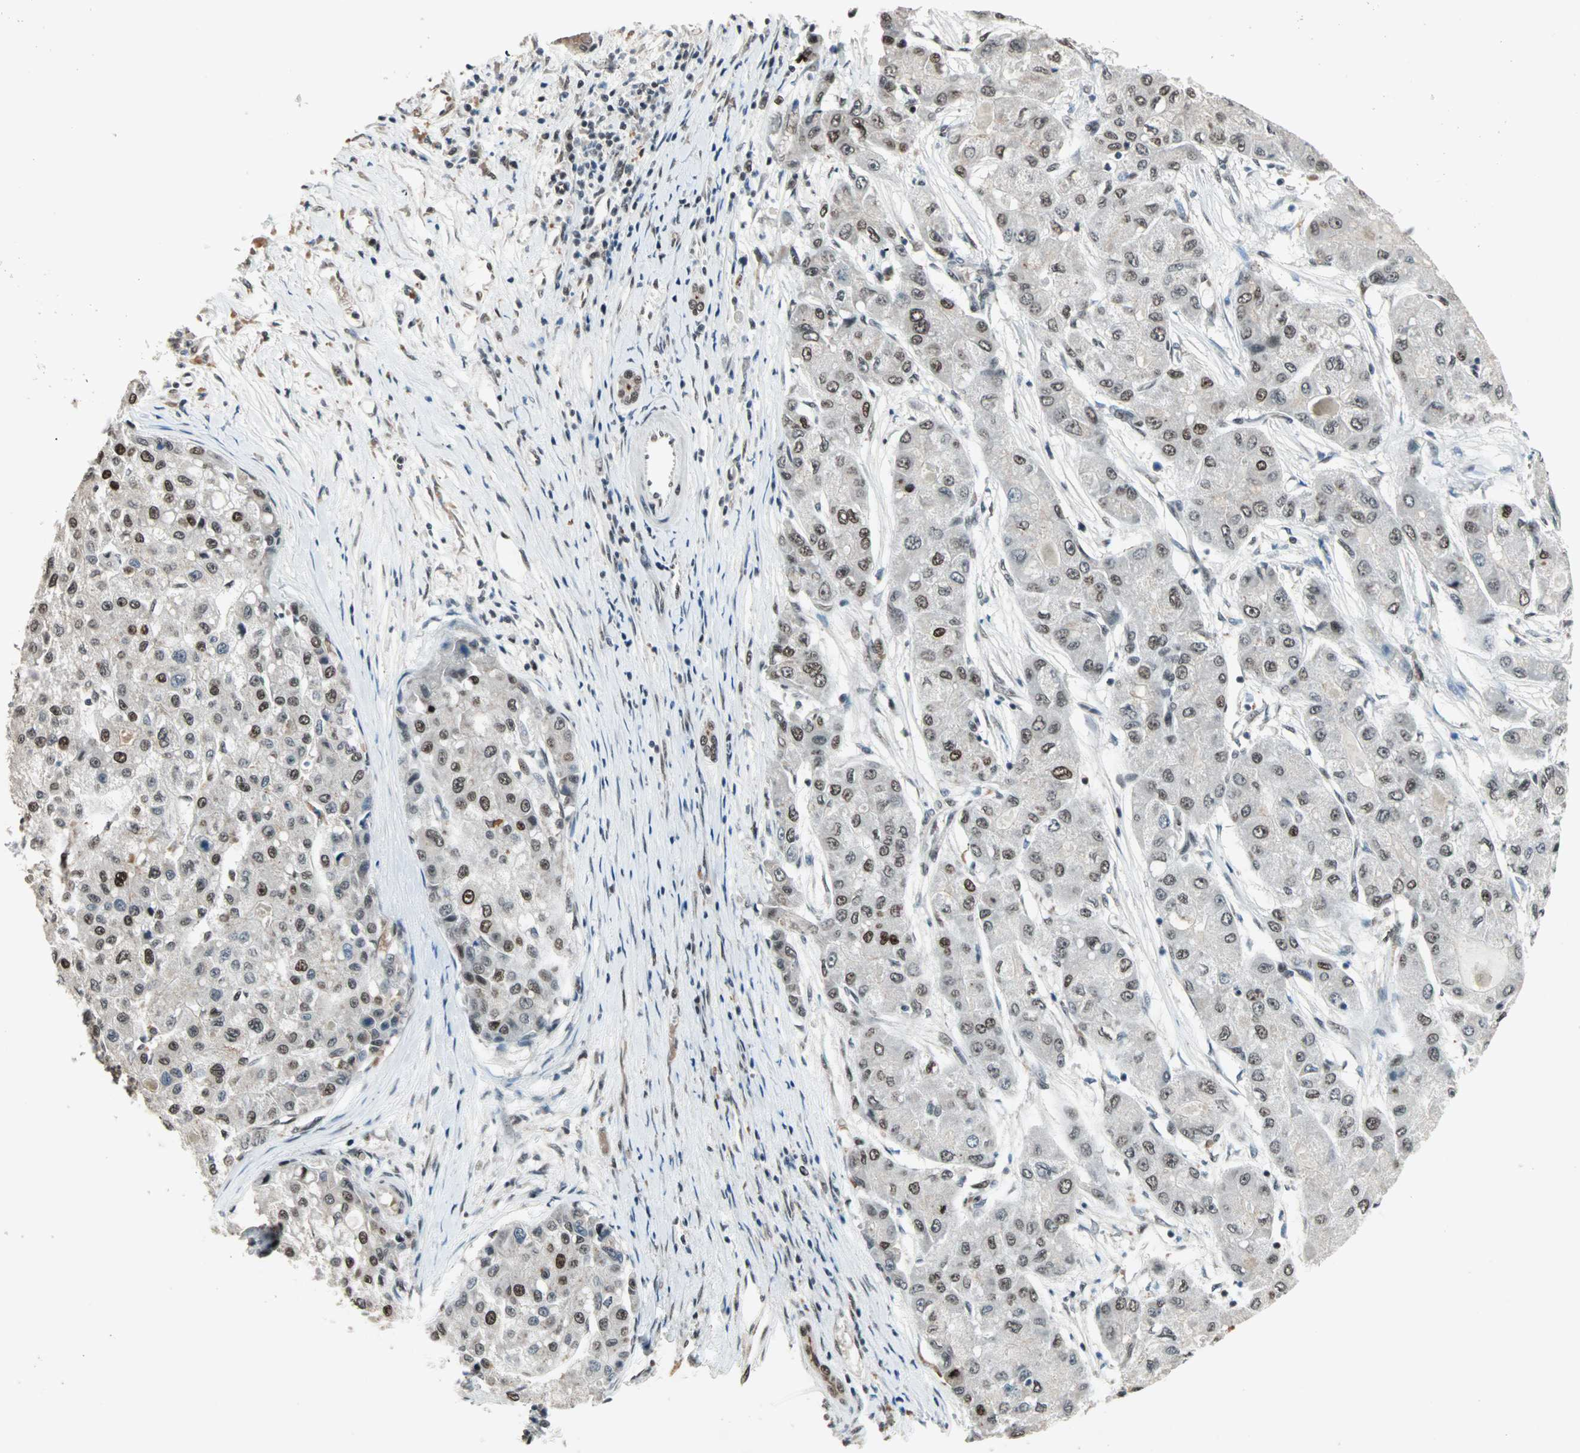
{"staining": {"intensity": "strong", "quantity": ">75%", "location": "nuclear"}, "tissue": "liver cancer", "cell_type": "Tumor cells", "image_type": "cancer", "snomed": [{"axis": "morphology", "description": "Carcinoma, Hepatocellular, NOS"}, {"axis": "topography", "description": "Liver"}], "caption": "Immunohistochemistry histopathology image of neoplastic tissue: liver cancer (hepatocellular carcinoma) stained using immunohistochemistry shows high levels of strong protein expression localized specifically in the nuclear of tumor cells, appearing as a nuclear brown color.", "gene": "MDC1", "patient": {"sex": "male", "age": 80}}